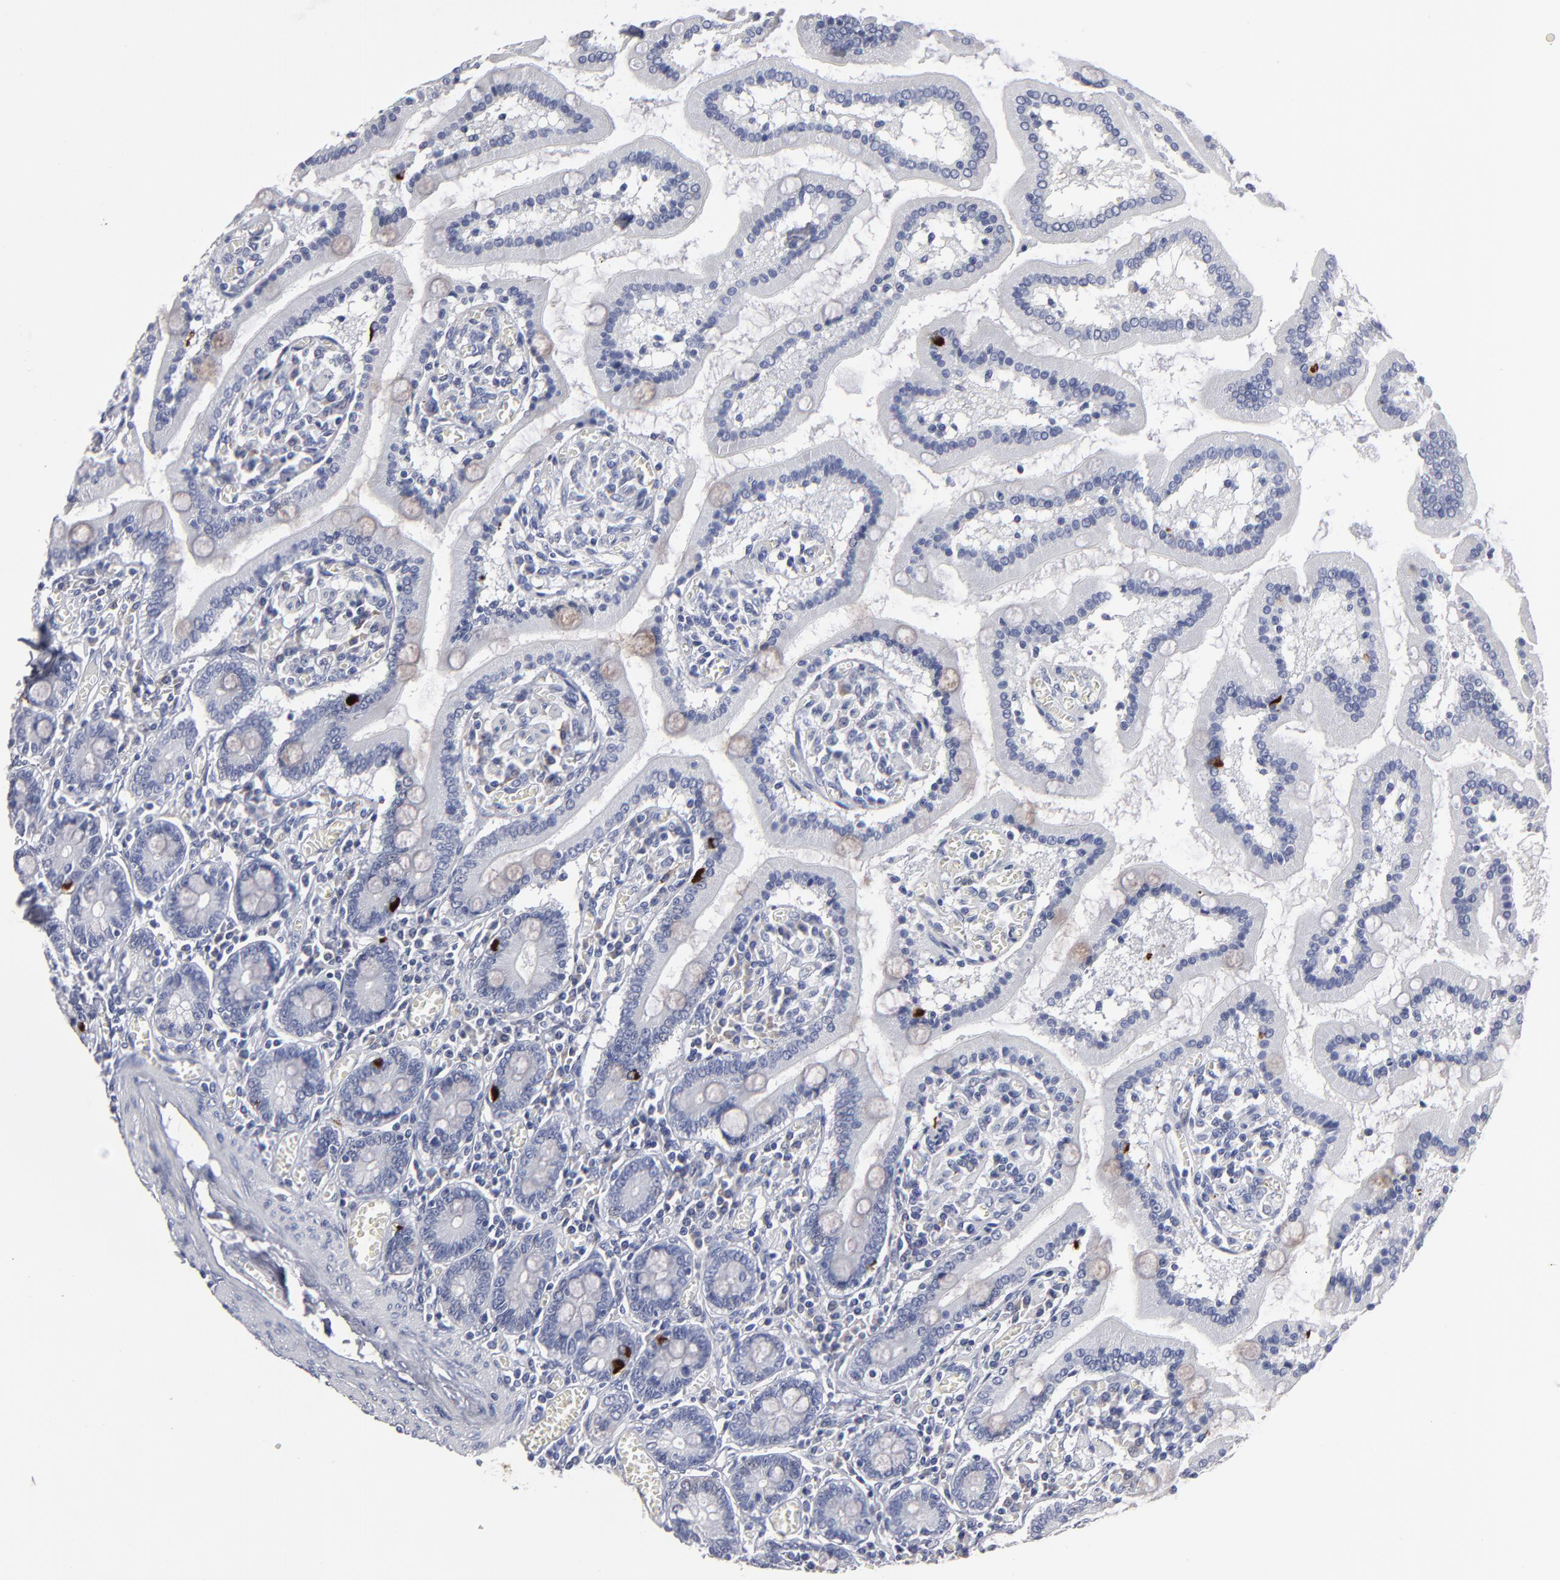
{"staining": {"intensity": "moderate", "quantity": "<25%", "location": "cytoplasmic/membranous"}, "tissue": "small intestine", "cell_type": "Glandular cells", "image_type": "normal", "snomed": [{"axis": "morphology", "description": "Normal tissue, NOS"}, {"axis": "topography", "description": "Small intestine"}], "caption": "Immunohistochemistry (IHC) micrograph of normal small intestine stained for a protein (brown), which shows low levels of moderate cytoplasmic/membranous positivity in approximately <25% of glandular cells.", "gene": "CCDC80", "patient": {"sex": "male", "age": 59}}